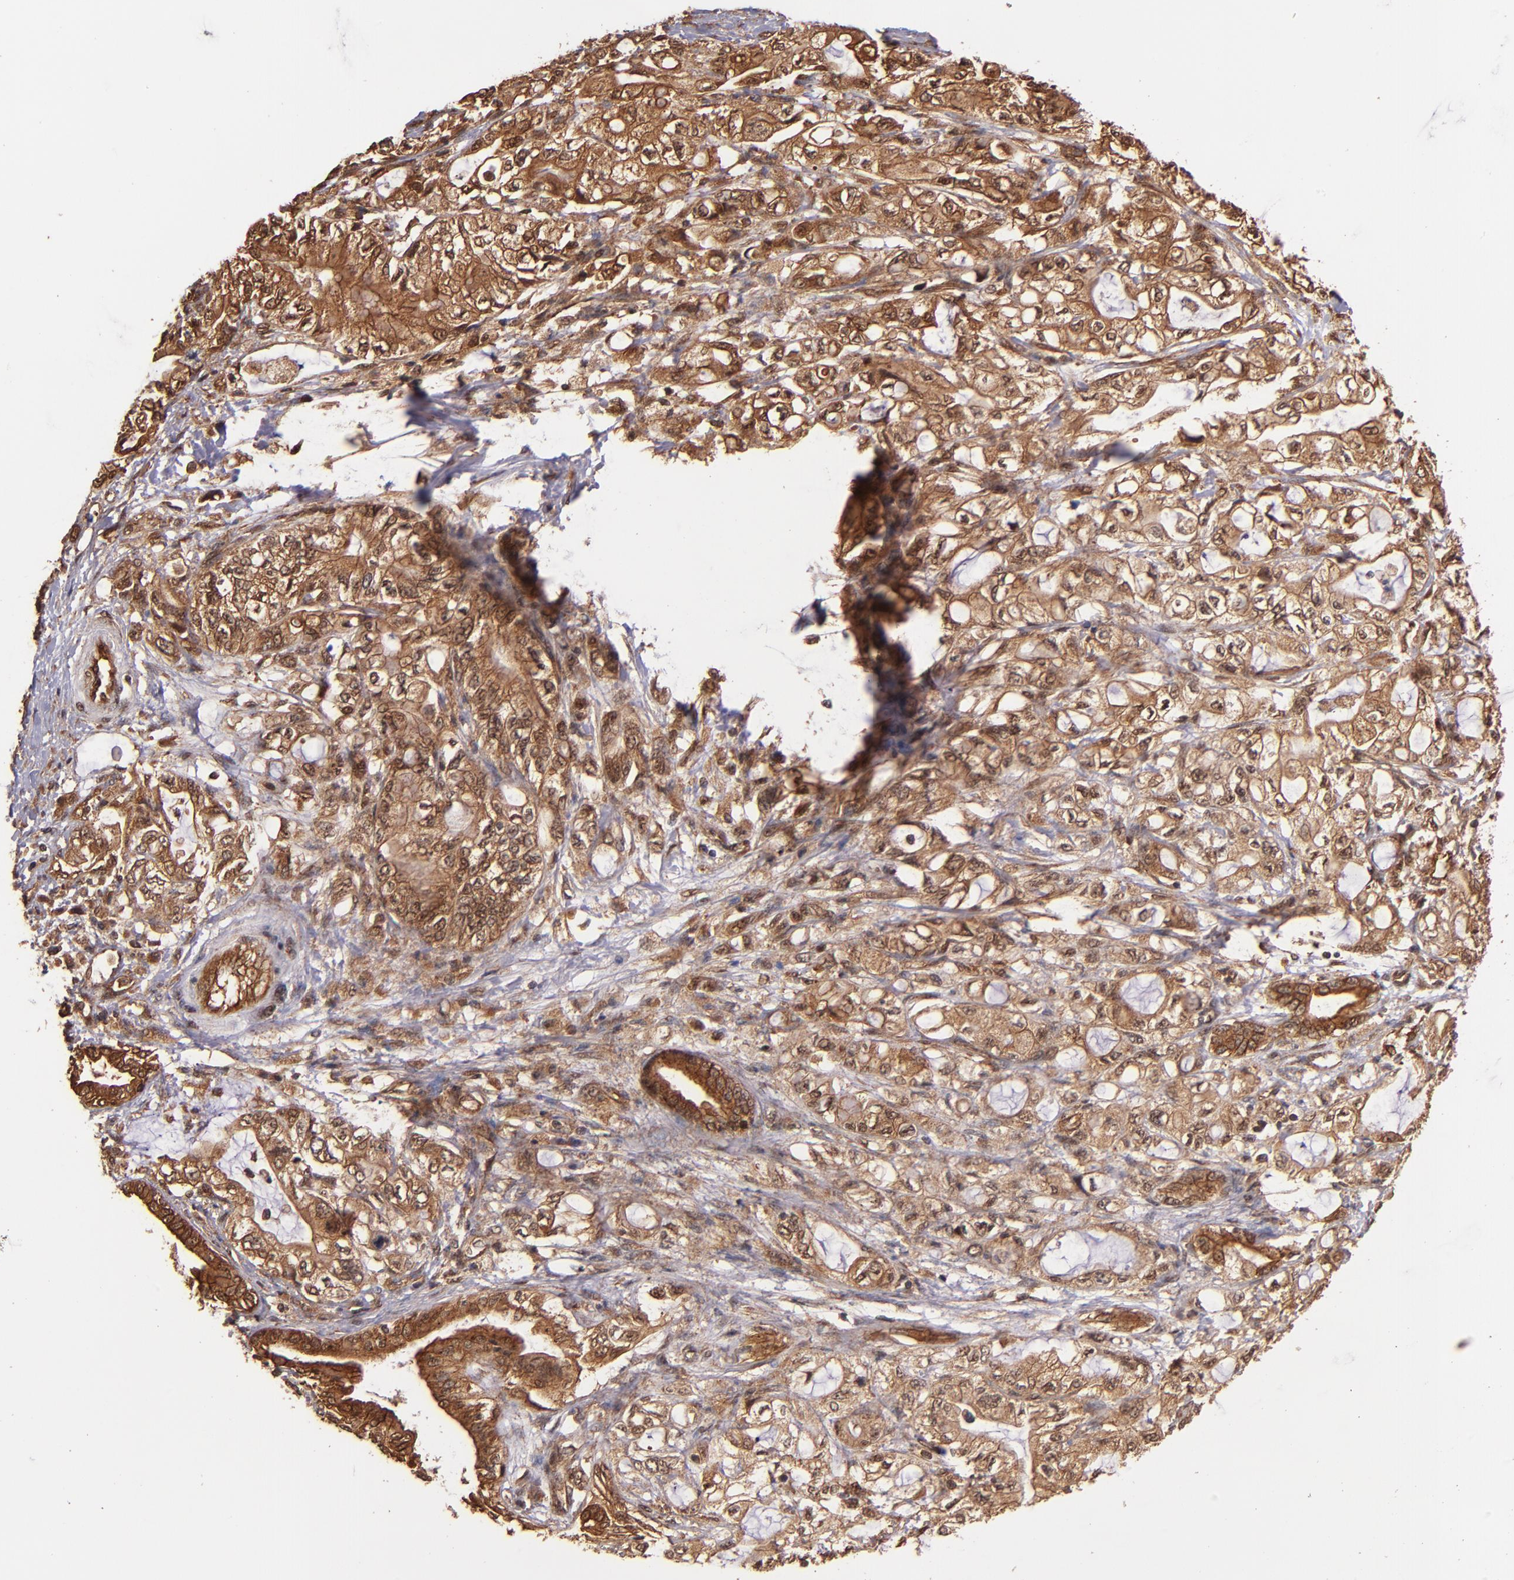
{"staining": {"intensity": "strong", "quantity": ">75%", "location": "cytoplasmic/membranous"}, "tissue": "pancreatic cancer", "cell_type": "Tumor cells", "image_type": "cancer", "snomed": [{"axis": "morphology", "description": "Adenocarcinoma, NOS"}, {"axis": "topography", "description": "Pancreas"}], "caption": "Human adenocarcinoma (pancreatic) stained with a brown dye reveals strong cytoplasmic/membranous positive positivity in approximately >75% of tumor cells.", "gene": "STX8", "patient": {"sex": "male", "age": 79}}